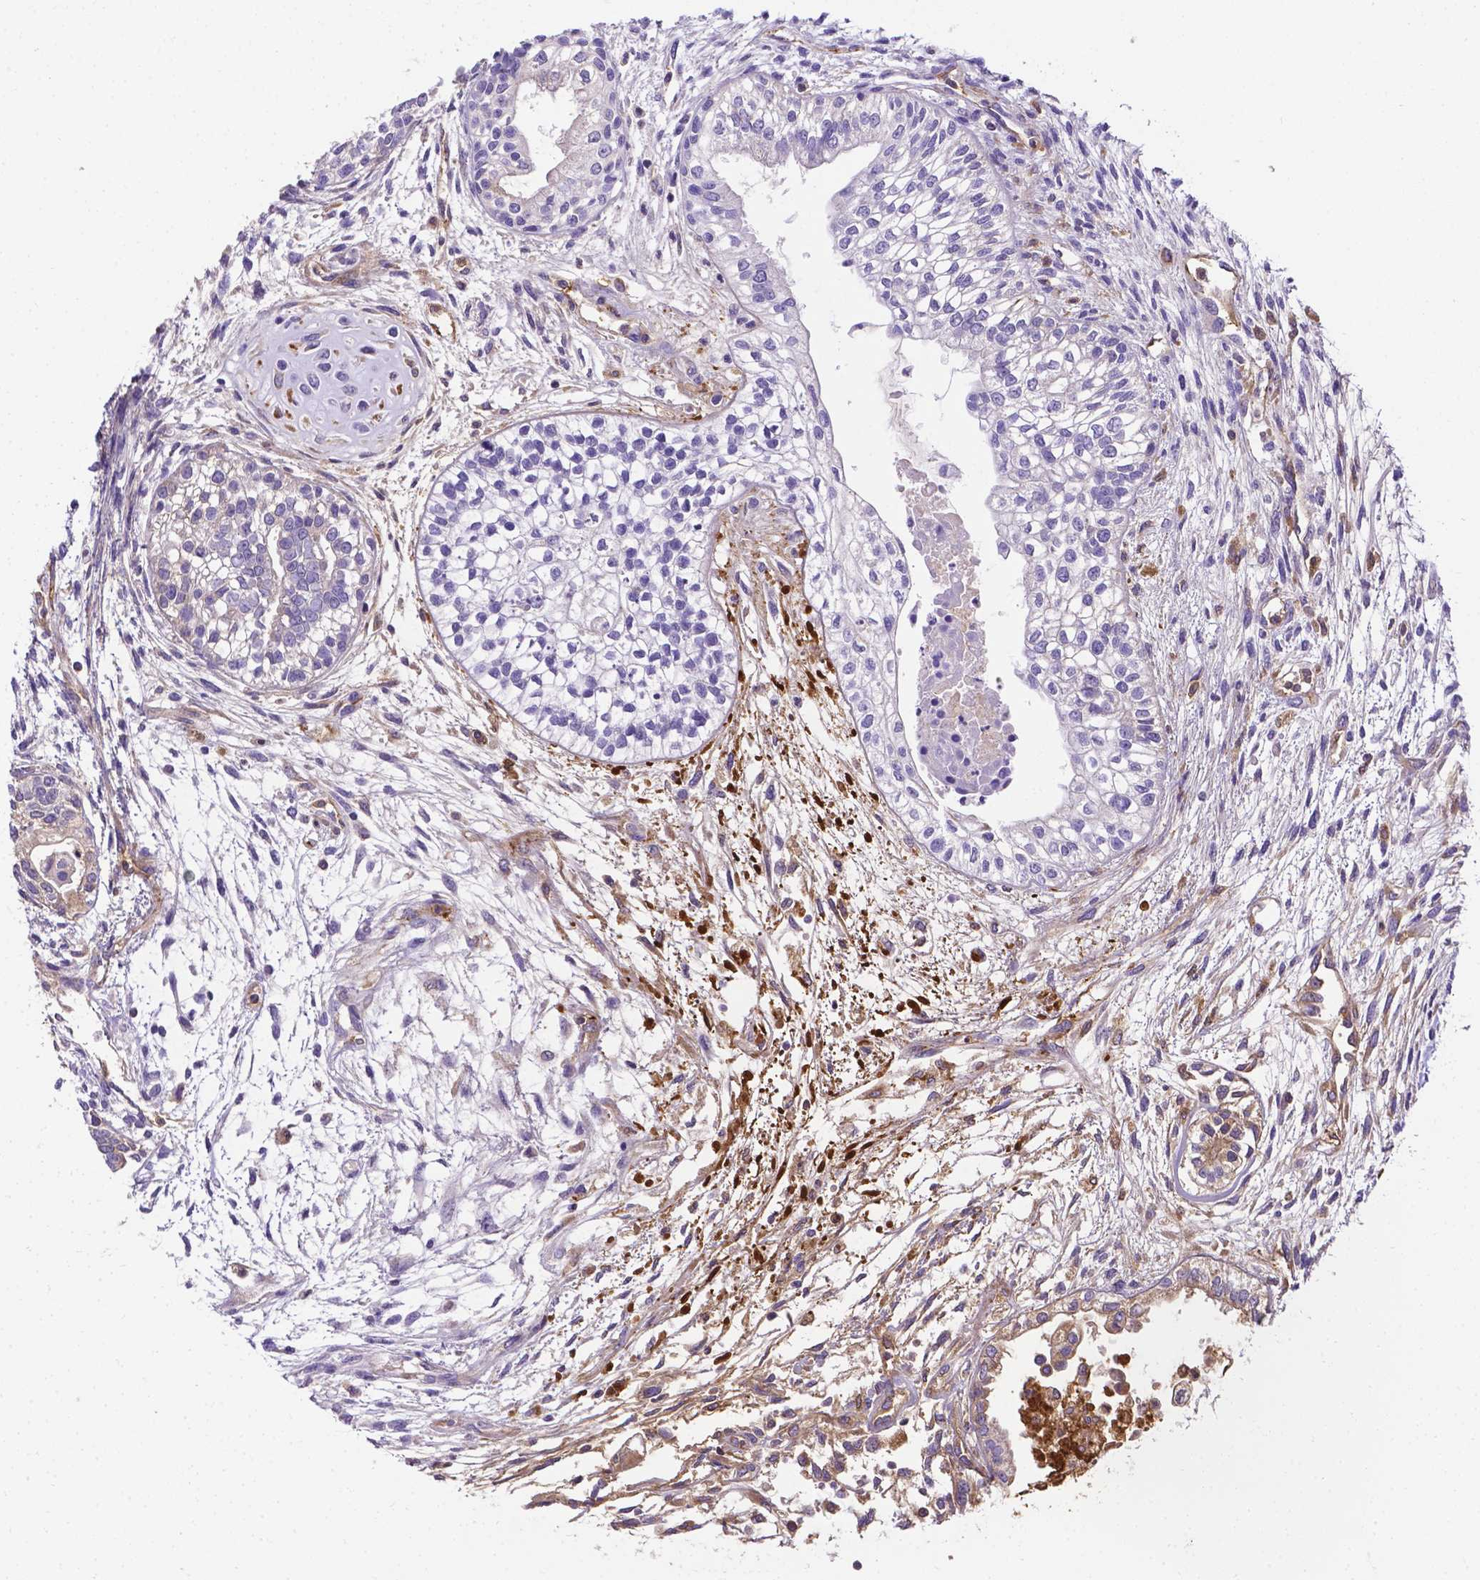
{"staining": {"intensity": "moderate", "quantity": ">75%", "location": "cytoplasmic/membranous"}, "tissue": "testis cancer", "cell_type": "Tumor cells", "image_type": "cancer", "snomed": [{"axis": "morphology", "description": "Carcinoma, Embryonal, NOS"}, {"axis": "topography", "description": "Testis"}], "caption": "This is a micrograph of immunohistochemistry (IHC) staining of testis embryonal carcinoma, which shows moderate positivity in the cytoplasmic/membranous of tumor cells.", "gene": "APOE", "patient": {"sex": "male", "age": 37}}